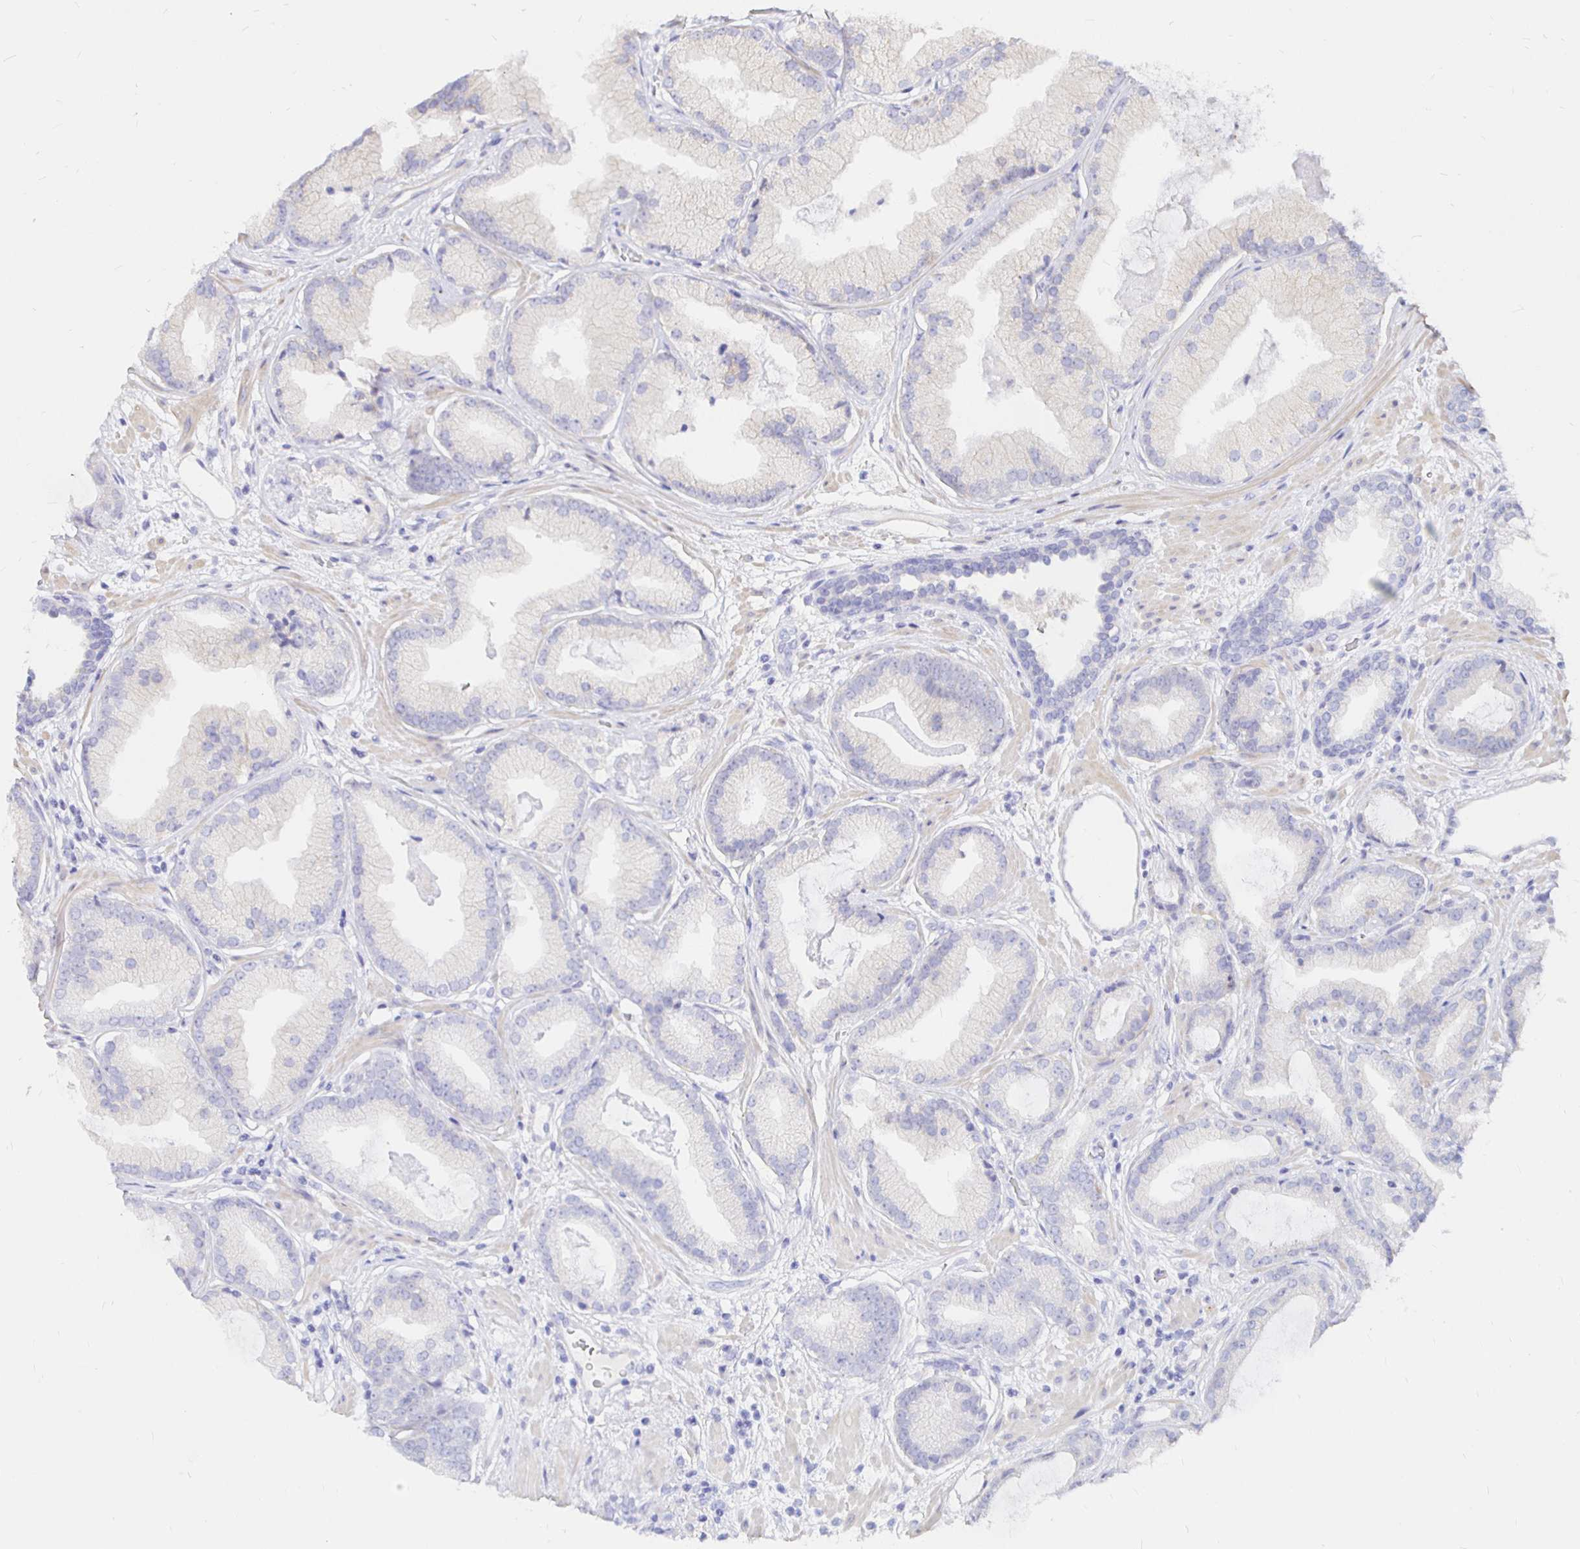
{"staining": {"intensity": "negative", "quantity": "none", "location": "none"}, "tissue": "prostate cancer", "cell_type": "Tumor cells", "image_type": "cancer", "snomed": [{"axis": "morphology", "description": "Adenocarcinoma, Low grade"}, {"axis": "topography", "description": "Prostate"}], "caption": "The photomicrograph reveals no significant positivity in tumor cells of prostate cancer (low-grade adenocarcinoma).", "gene": "NECAB1", "patient": {"sex": "male", "age": 62}}